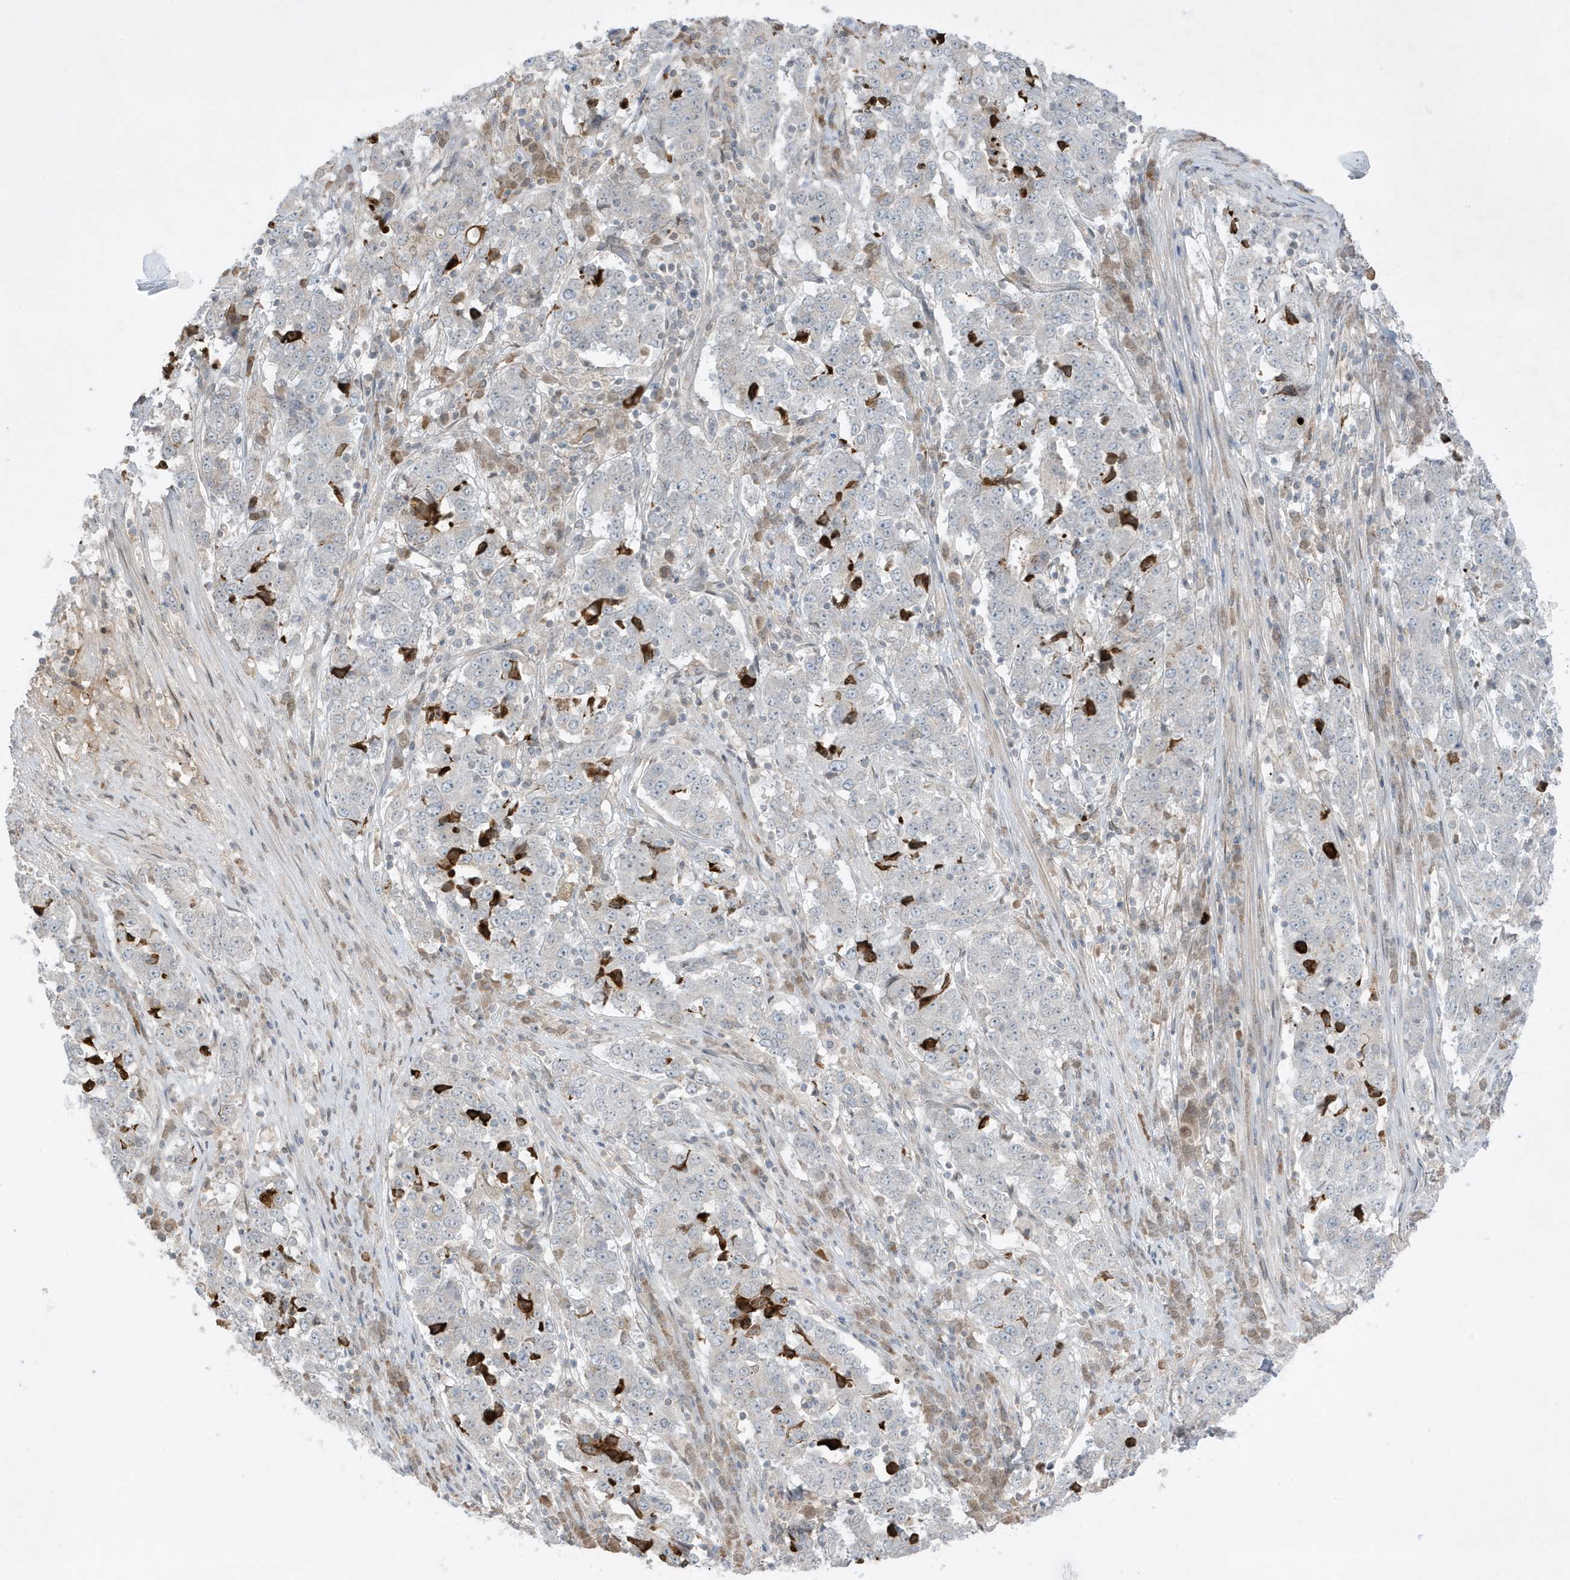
{"staining": {"intensity": "strong", "quantity": "<25%", "location": "cytoplasmic/membranous"}, "tissue": "stomach cancer", "cell_type": "Tumor cells", "image_type": "cancer", "snomed": [{"axis": "morphology", "description": "Adenocarcinoma, NOS"}, {"axis": "topography", "description": "Stomach"}], "caption": "Brown immunohistochemical staining in stomach cancer (adenocarcinoma) shows strong cytoplasmic/membranous expression in about <25% of tumor cells.", "gene": "FNDC1", "patient": {"sex": "male", "age": 59}}